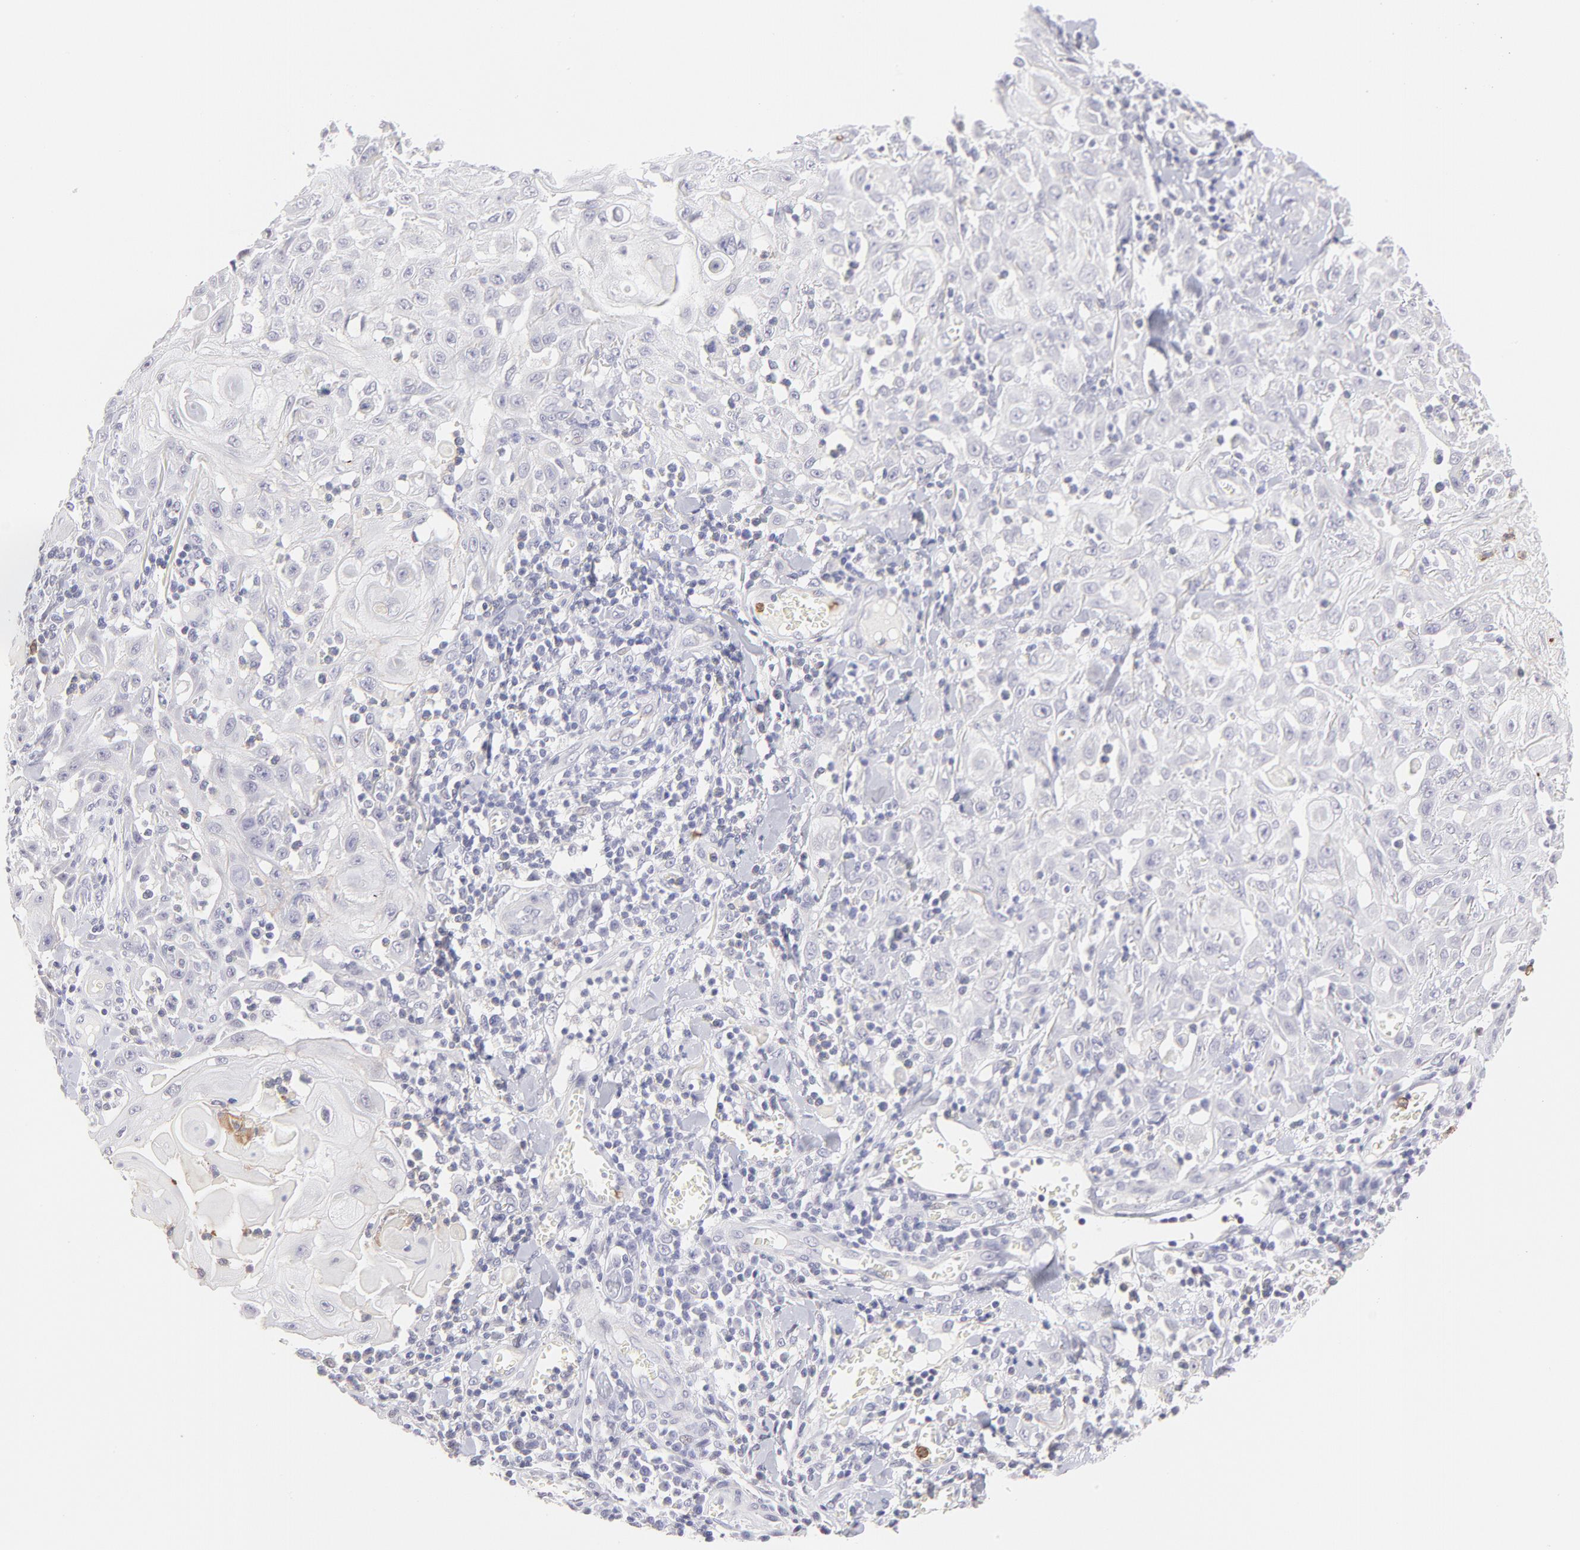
{"staining": {"intensity": "negative", "quantity": "none", "location": "none"}, "tissue": "skin cancer", "cell_type": "Tumor cells", "image_type": "cancer", "snomed": [{"axis": "morphology", "description": "Squamous cell carcinoma, NOS"}, {"axis": "topography", "description": "Skin"}], "caption": "Photomicrograph shows no significant protein expression in tumor cells of squamous cell carcinoma (skin).", "gene": "LTB4R", "patient": {"sex": "male", "age": 24}}